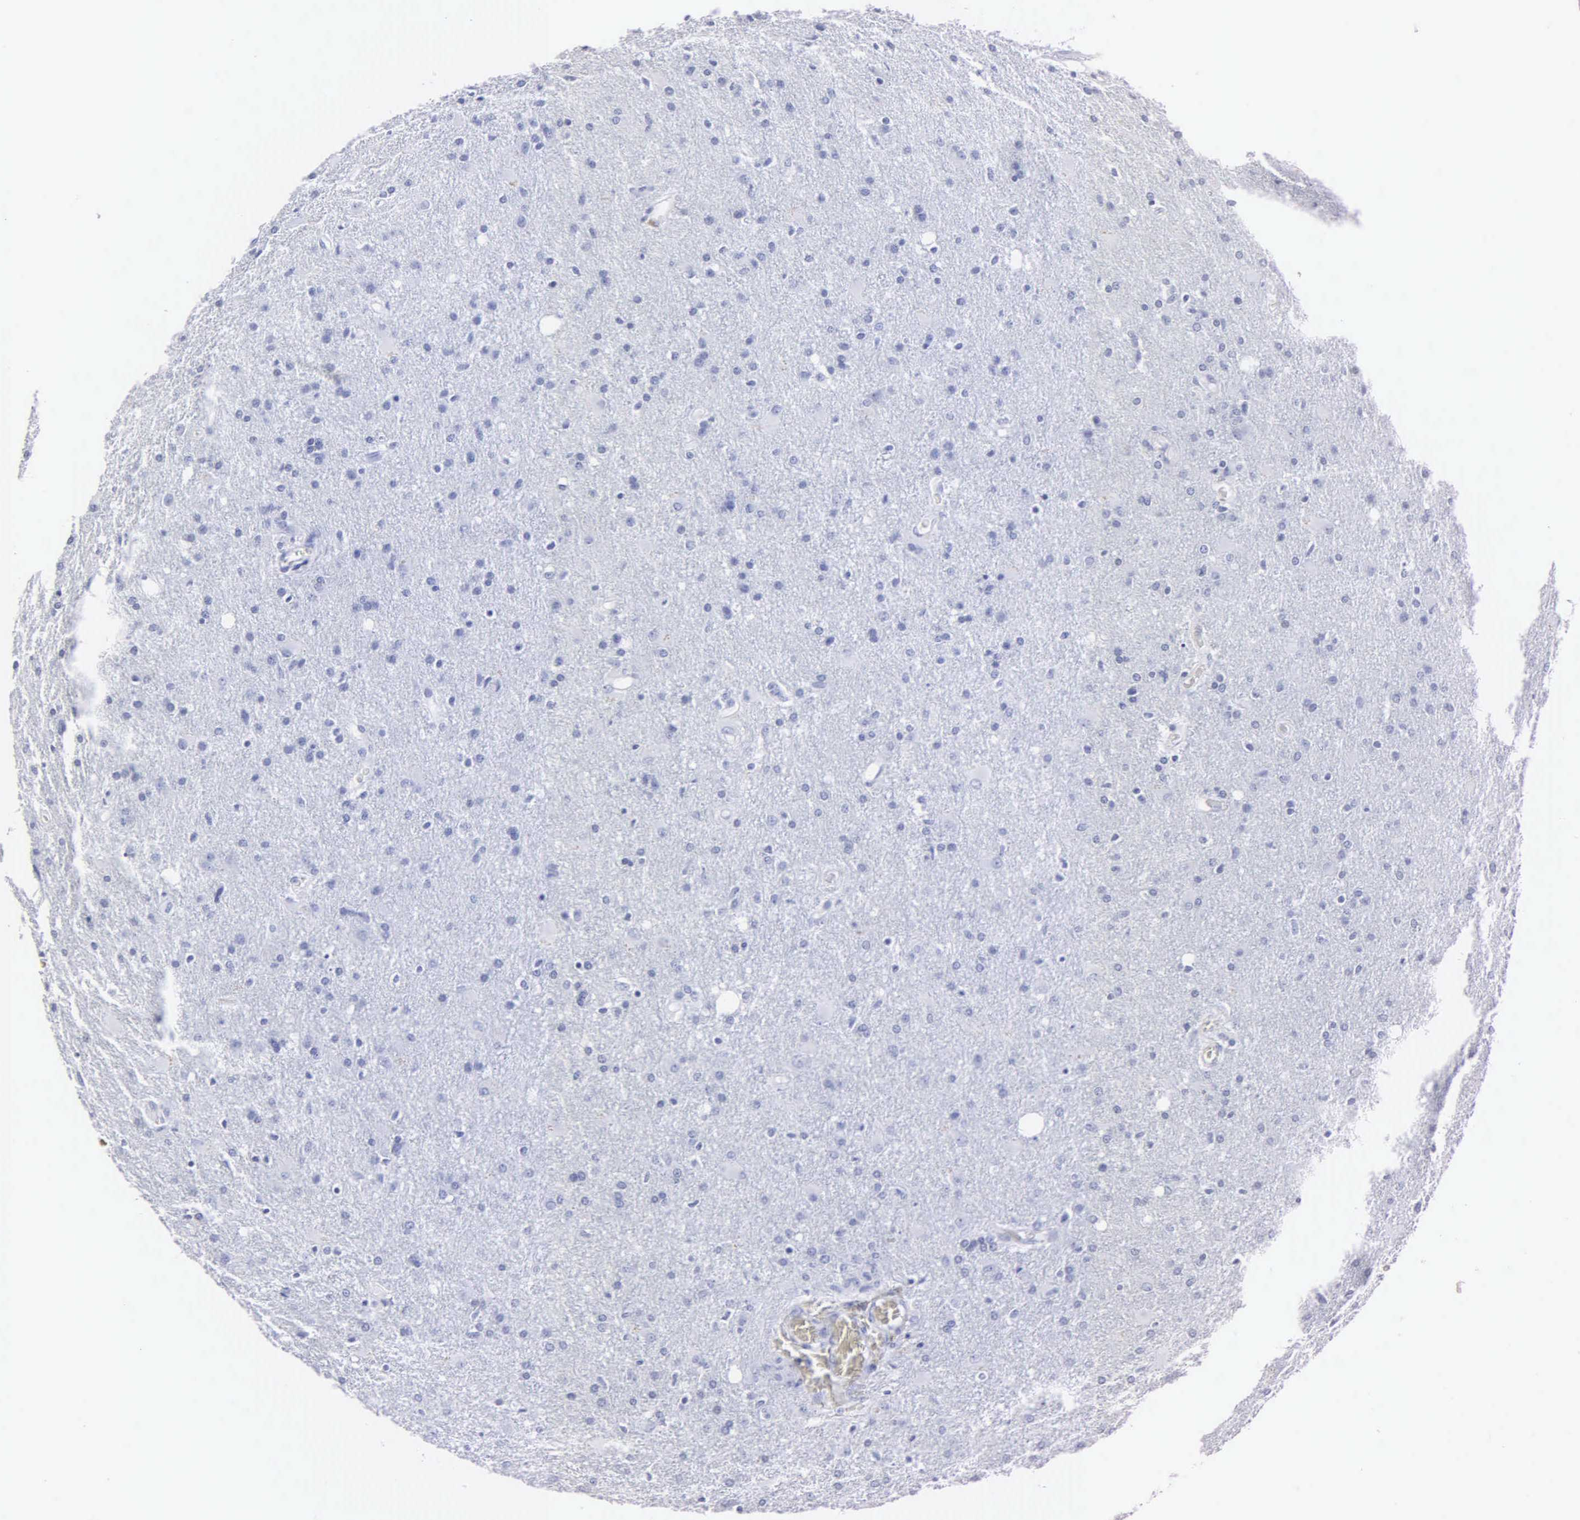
{"staining": {"intensity": "negative", "quantity": "none", "location": "none"}, "tissue": "glioma", "cell_type": "Tumor cells", "image_type": "cancer", "snomed": [{"axis": "morphology", "description": "Glioma, malignant, High grade"}, {"axis": "topography", "description": "Brain"}], "caption": "A photomicrograph of glioma stained for a protein reveals no brown staining in tumor cells. (Stains: DAB (3,3'-diaminobenzidine) immunohistochemistry (IHC) with hematoxylin counter stain, Microscopy: brightfield microscopy at high magnification).", "gene": "MB", "patient": {"sex": "male", "age": 68}}